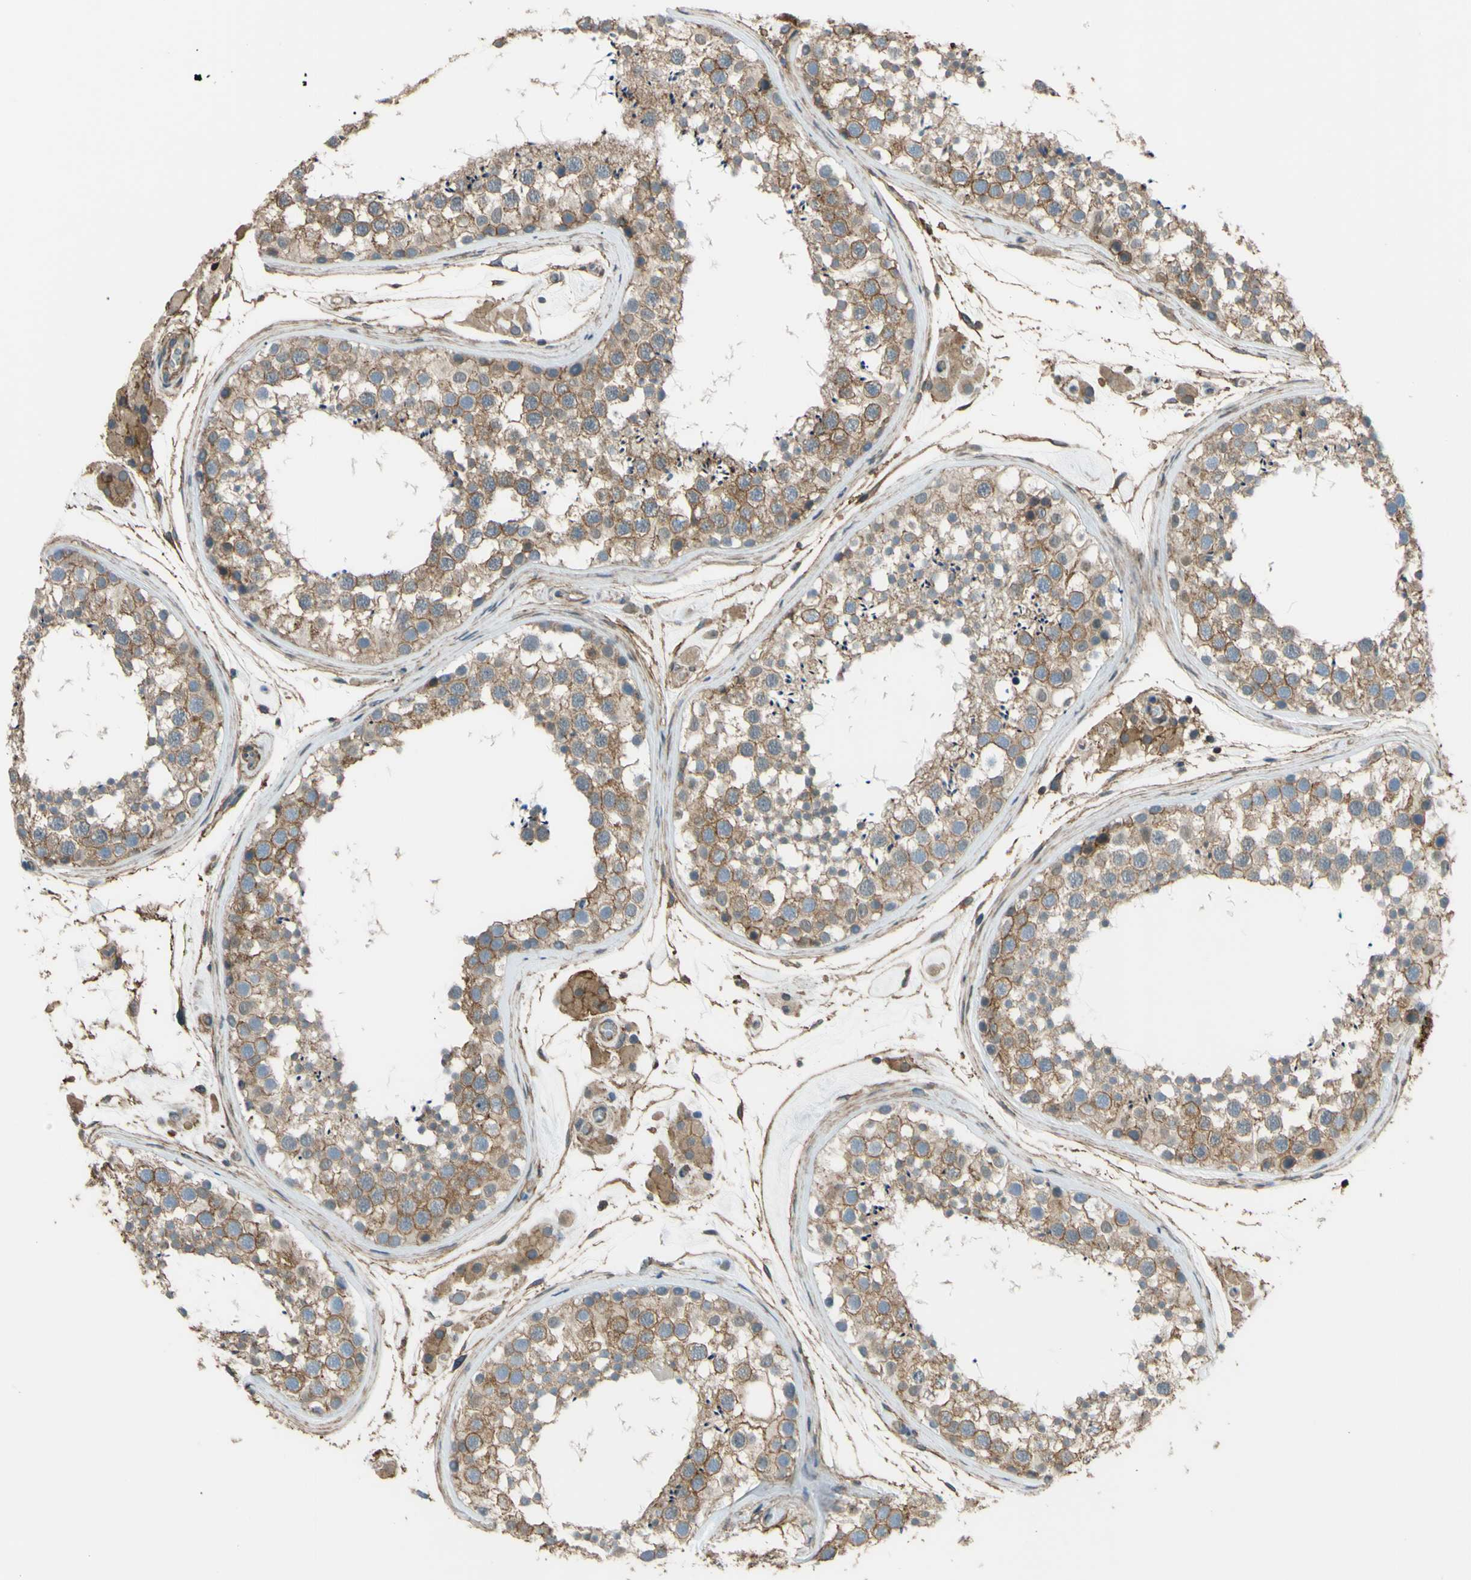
{"staining": {"intensity": "moderate", "quantity": ">75%", "location": "cytoplasmic/membranous"}, "tissue": "testis", "cell_type": "Cells in seminiferous ducts", "image_type": "normal", "snomed": [{"axis": "morphology", "description": "Normal tissue, NOS"}, {"axis": "topography", "description": "Testis"}], "caption": "Immunohistochemistry (IHC) histopathology image of benign testis: testis stained using immunohistochemistry (IHC) reveals medium levels of moderate protein expression localized specifically in the cytoplasmic/membranous of cells in seminiferous ducts, appearing as a cytoplasmic/membranous brown color.", "gene": "ADD3", "patient": {"sex": "male", "age": 46}}